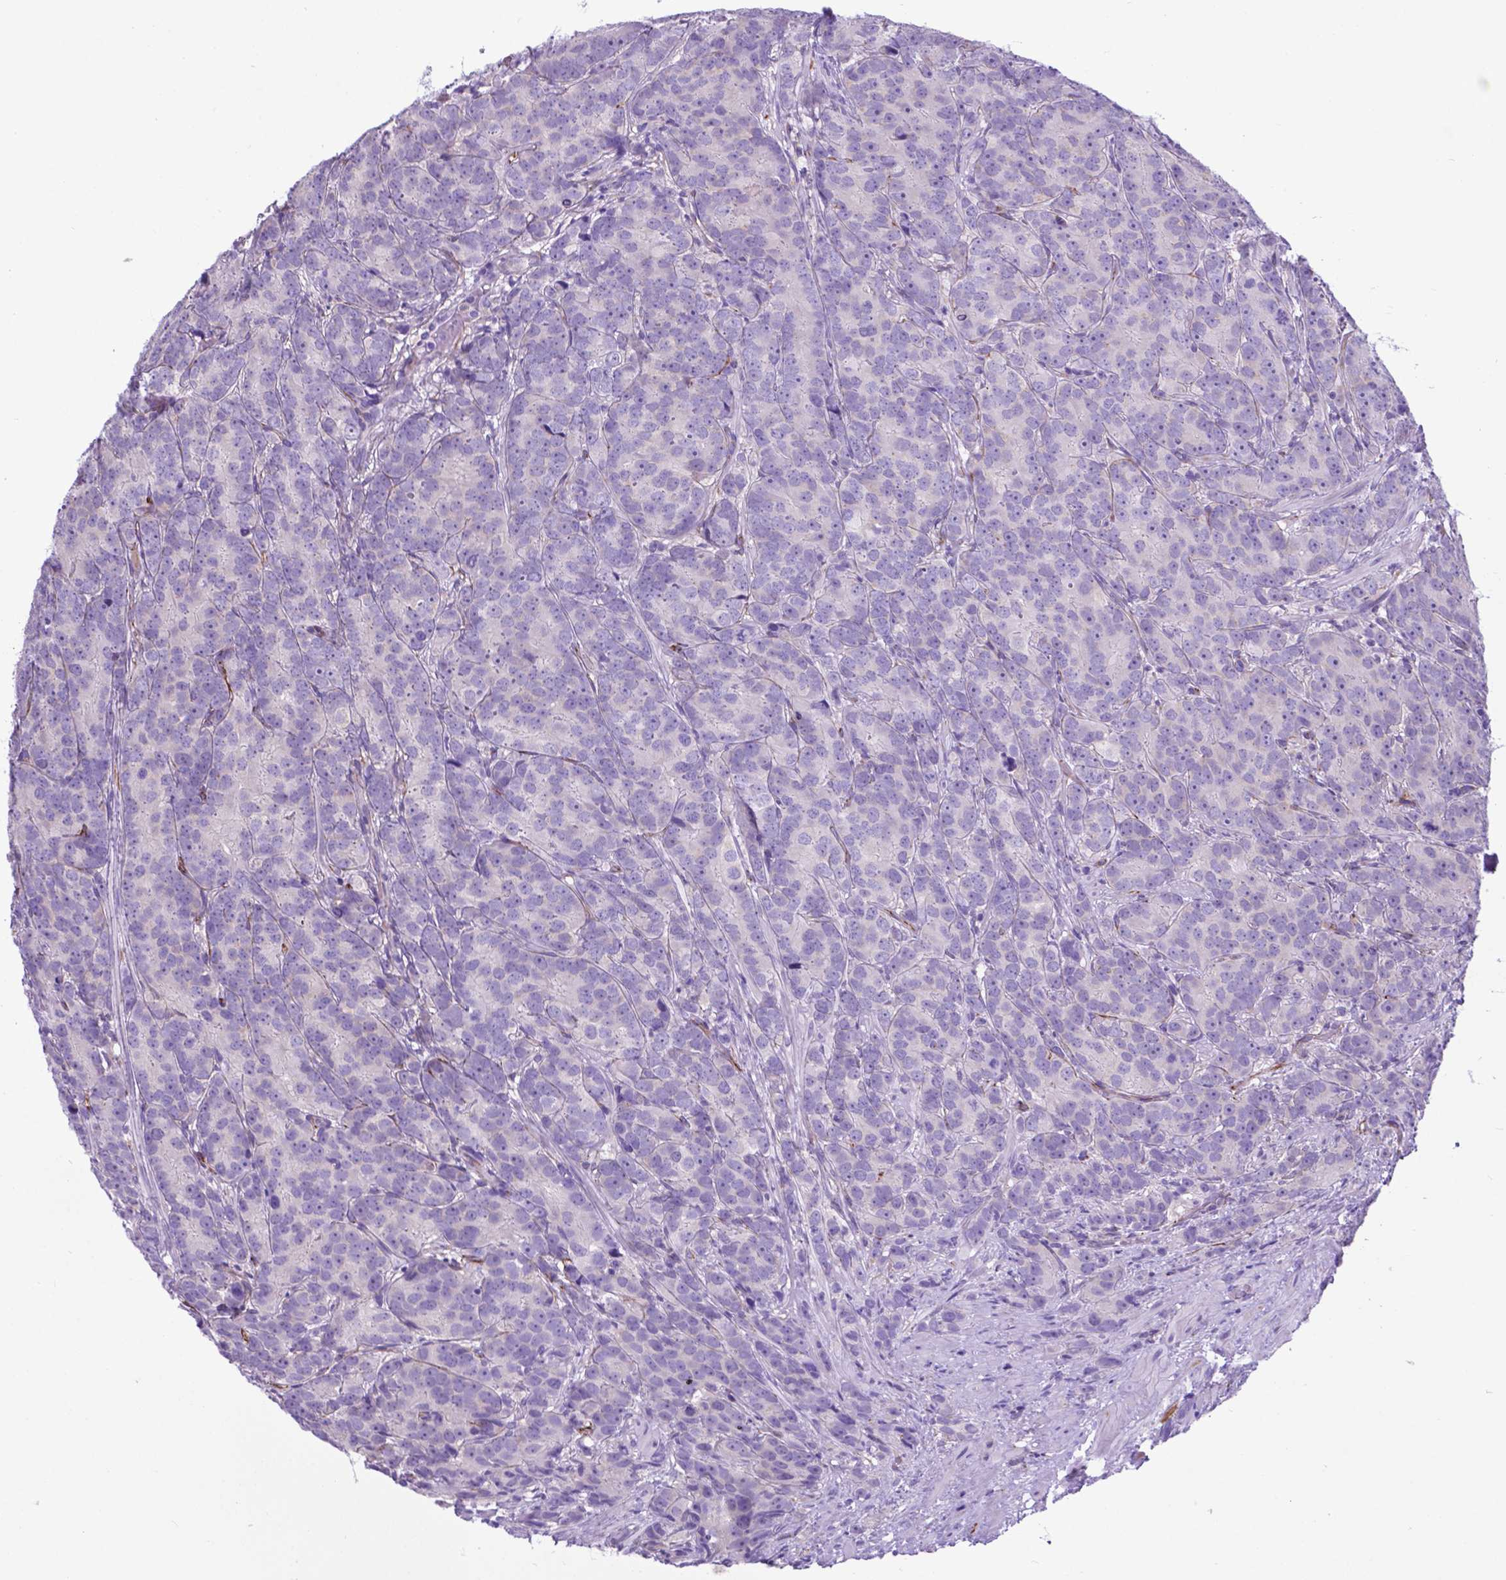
{"staining": {"intensity": "negative", "quantity": "none", "location": "none"}, "tissue": "prostate cancer", "cell_type": "Tumor cells", "image_type": "cancer", "snomed": [{"axis": "morphology", "description": "Adenocarcinoma, High grade"}, {"axis": "topography", "description": "Prostate"}], "caption": "Tumor cells show no significant positivity in prostate cancer. (DAB IHC visualized using brightfield microscopy, high magnification).", "gene": "LZTR1", "patient": {"sex": "male", "age": 90}}